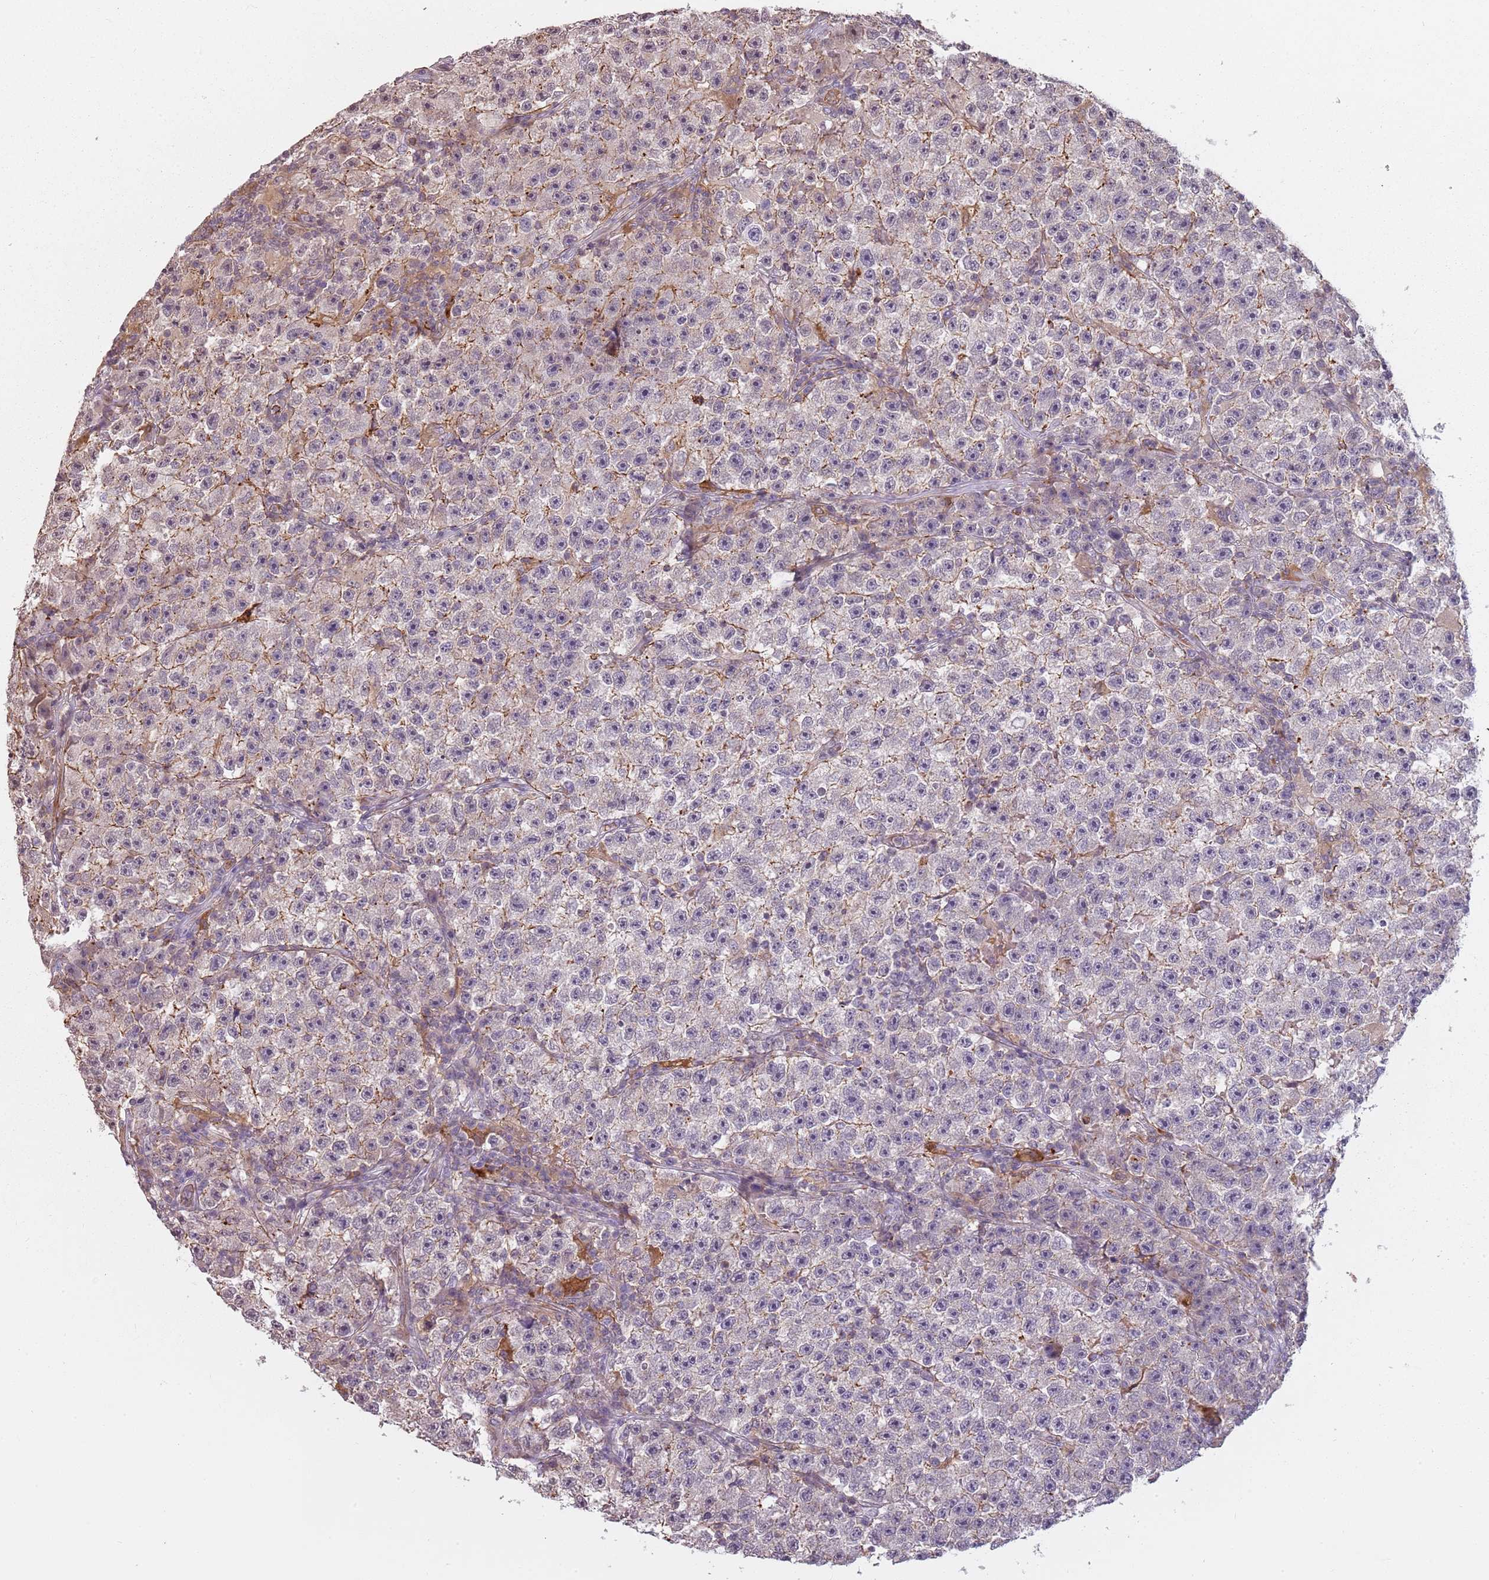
{"staining": {"intensity": "moderate", "quantity": "<25%", "location": "cytoplasmic/membranous"}, "tissue": "testis cancer", "cell_type": "Tumor cells", "image_type": "cancer", "snomed": [{"axis": "morphology", "description": "Seminoma, NOS"}, {"axis": "topography", "description": "Testis"}], "caption": "This histopathology image shows testis cancer stained with immunohistochemistry to label a protein in brown. The cytoplasmic/membranous of tumor cells show moderate positivity for the protein. Nuclei are counter-stained blue.", "gene": "PPP1R14C", "patient": {"sex": "male", "age": 22}}